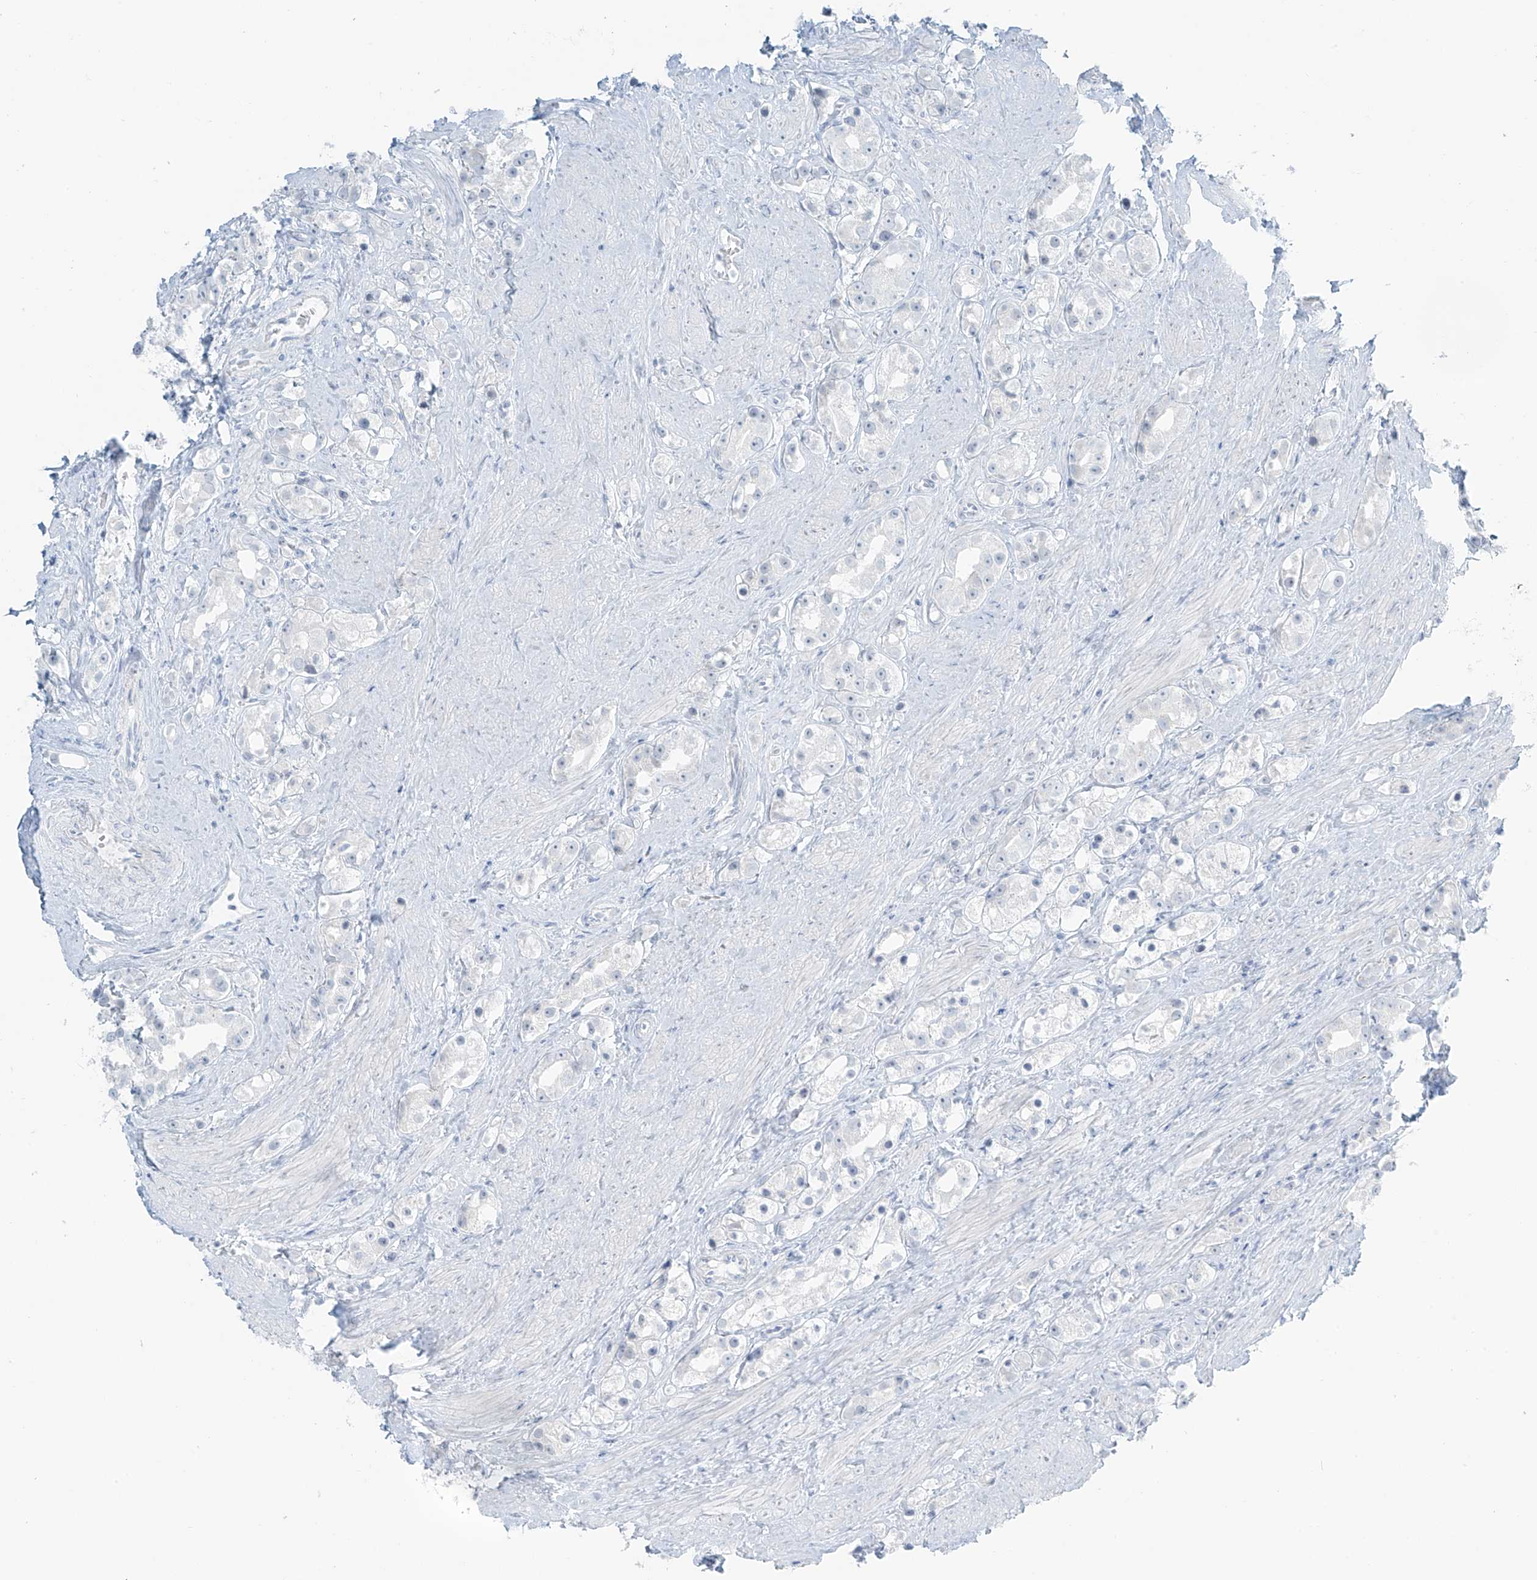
{"staining": {"intensity": "negative", "quantity": "none", "location": "none"}, "tissue": "prostate cancer", "cell_type": "Tumor cells", "image_type": "cancer", "snomed": [{"axis": "morphology", "description": "Adenocarcinoma, NOS"}, {"axis": "topography", "description": "Prostate"}], "caption": "A high-resolution photomicrograph shows immunohistochemistry staining of prostate cancer (adenocarcinoma), which demonstrates no significant expression in tumor cells.", "gene": "PRDM6", "patient": {"sex": "male", "age": 79}}